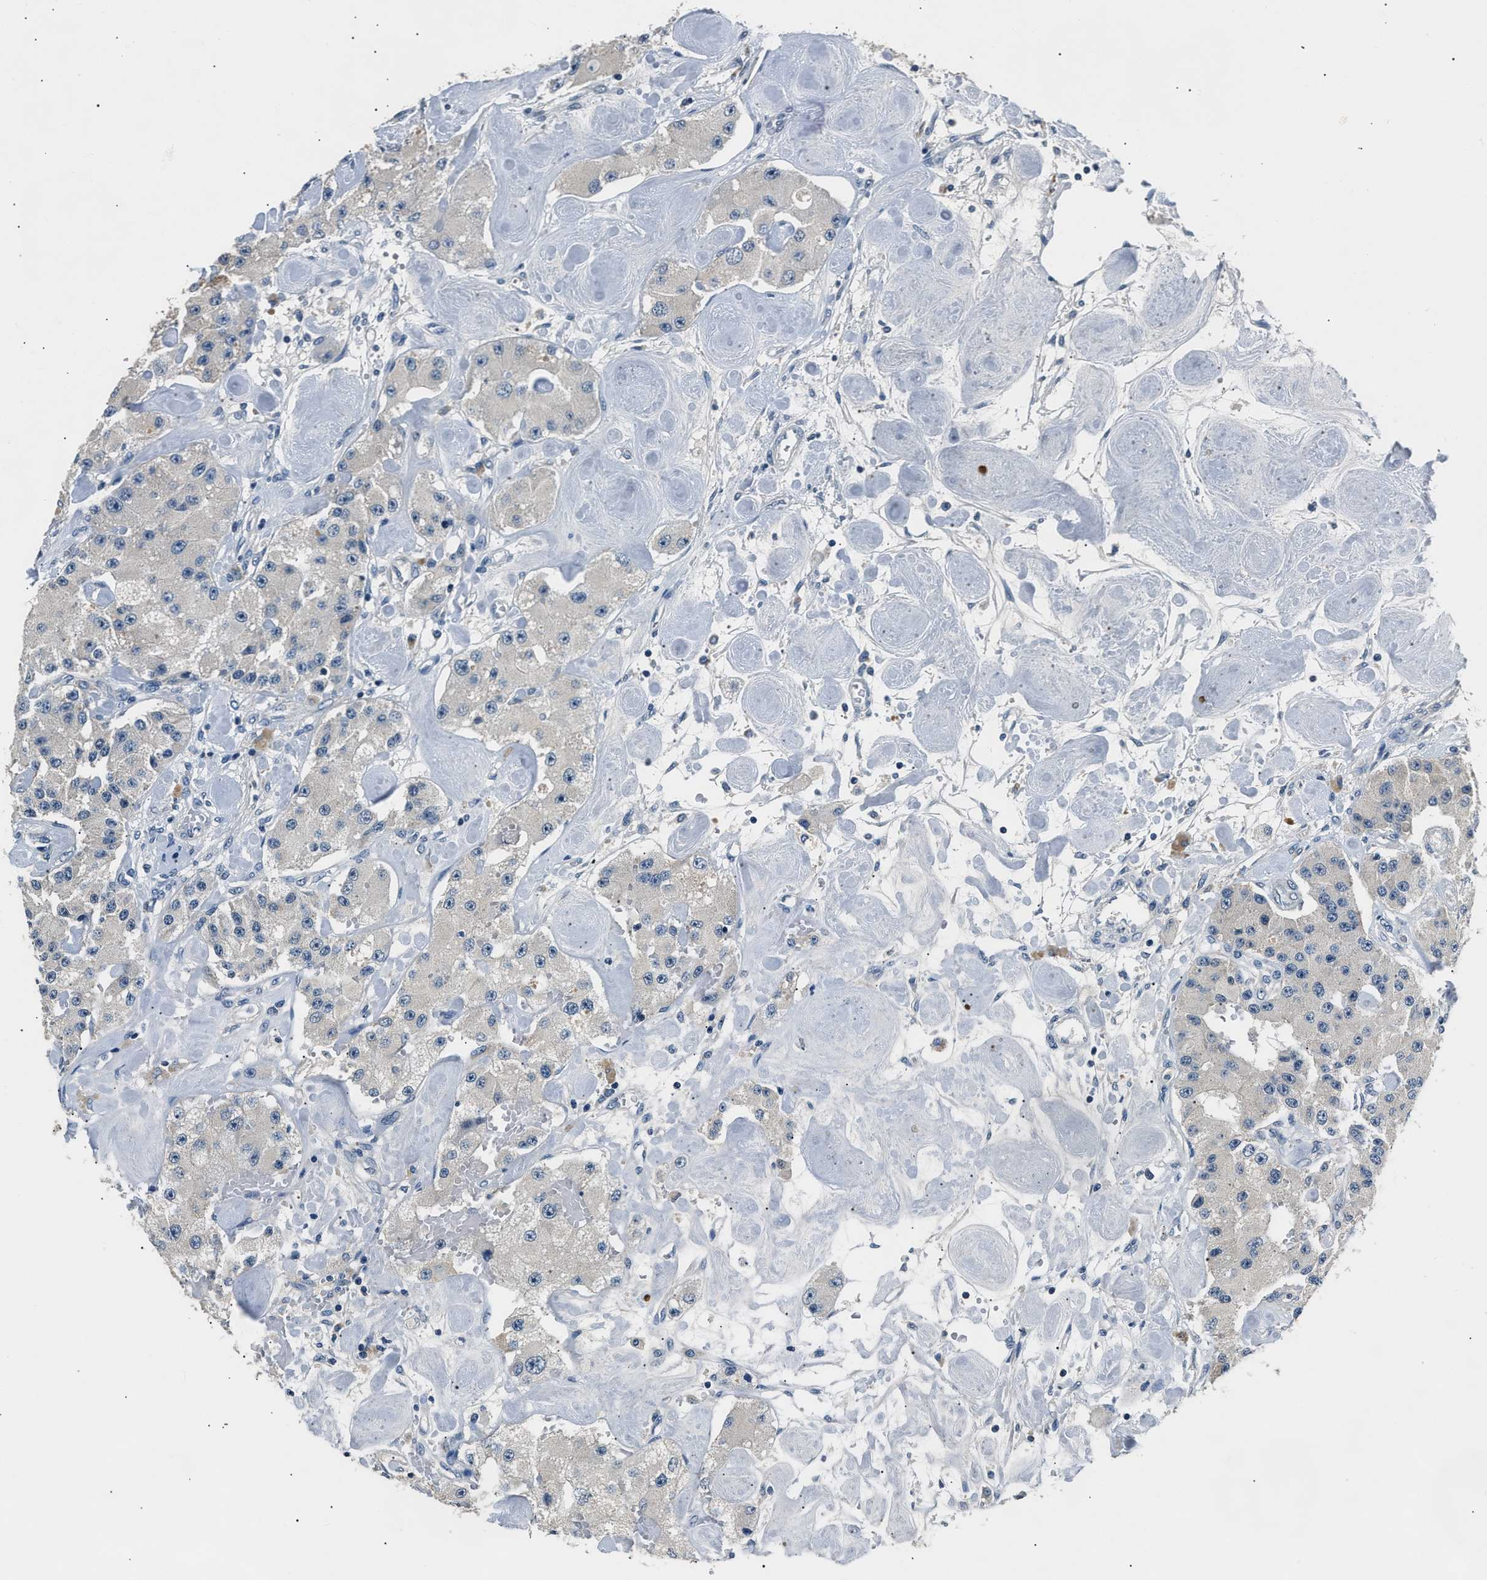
{"staining": {"intensity": "negative", "quantity": "none", "location": "none"}, "tissue": "carcinoid", "cell_type": "Tumor cells", "image_type": "cancer", "snomed": [{"axis": "morphology", "description": "Carcinoid, malignant, NOS"}, {"axis": "topography", "description": "Pancreas"}], "caption": "A micrograph of human carcinoid is negative for staining in tumor cells.", "gene": "INHA", "patient": {"sex": "male", "age": 41}}